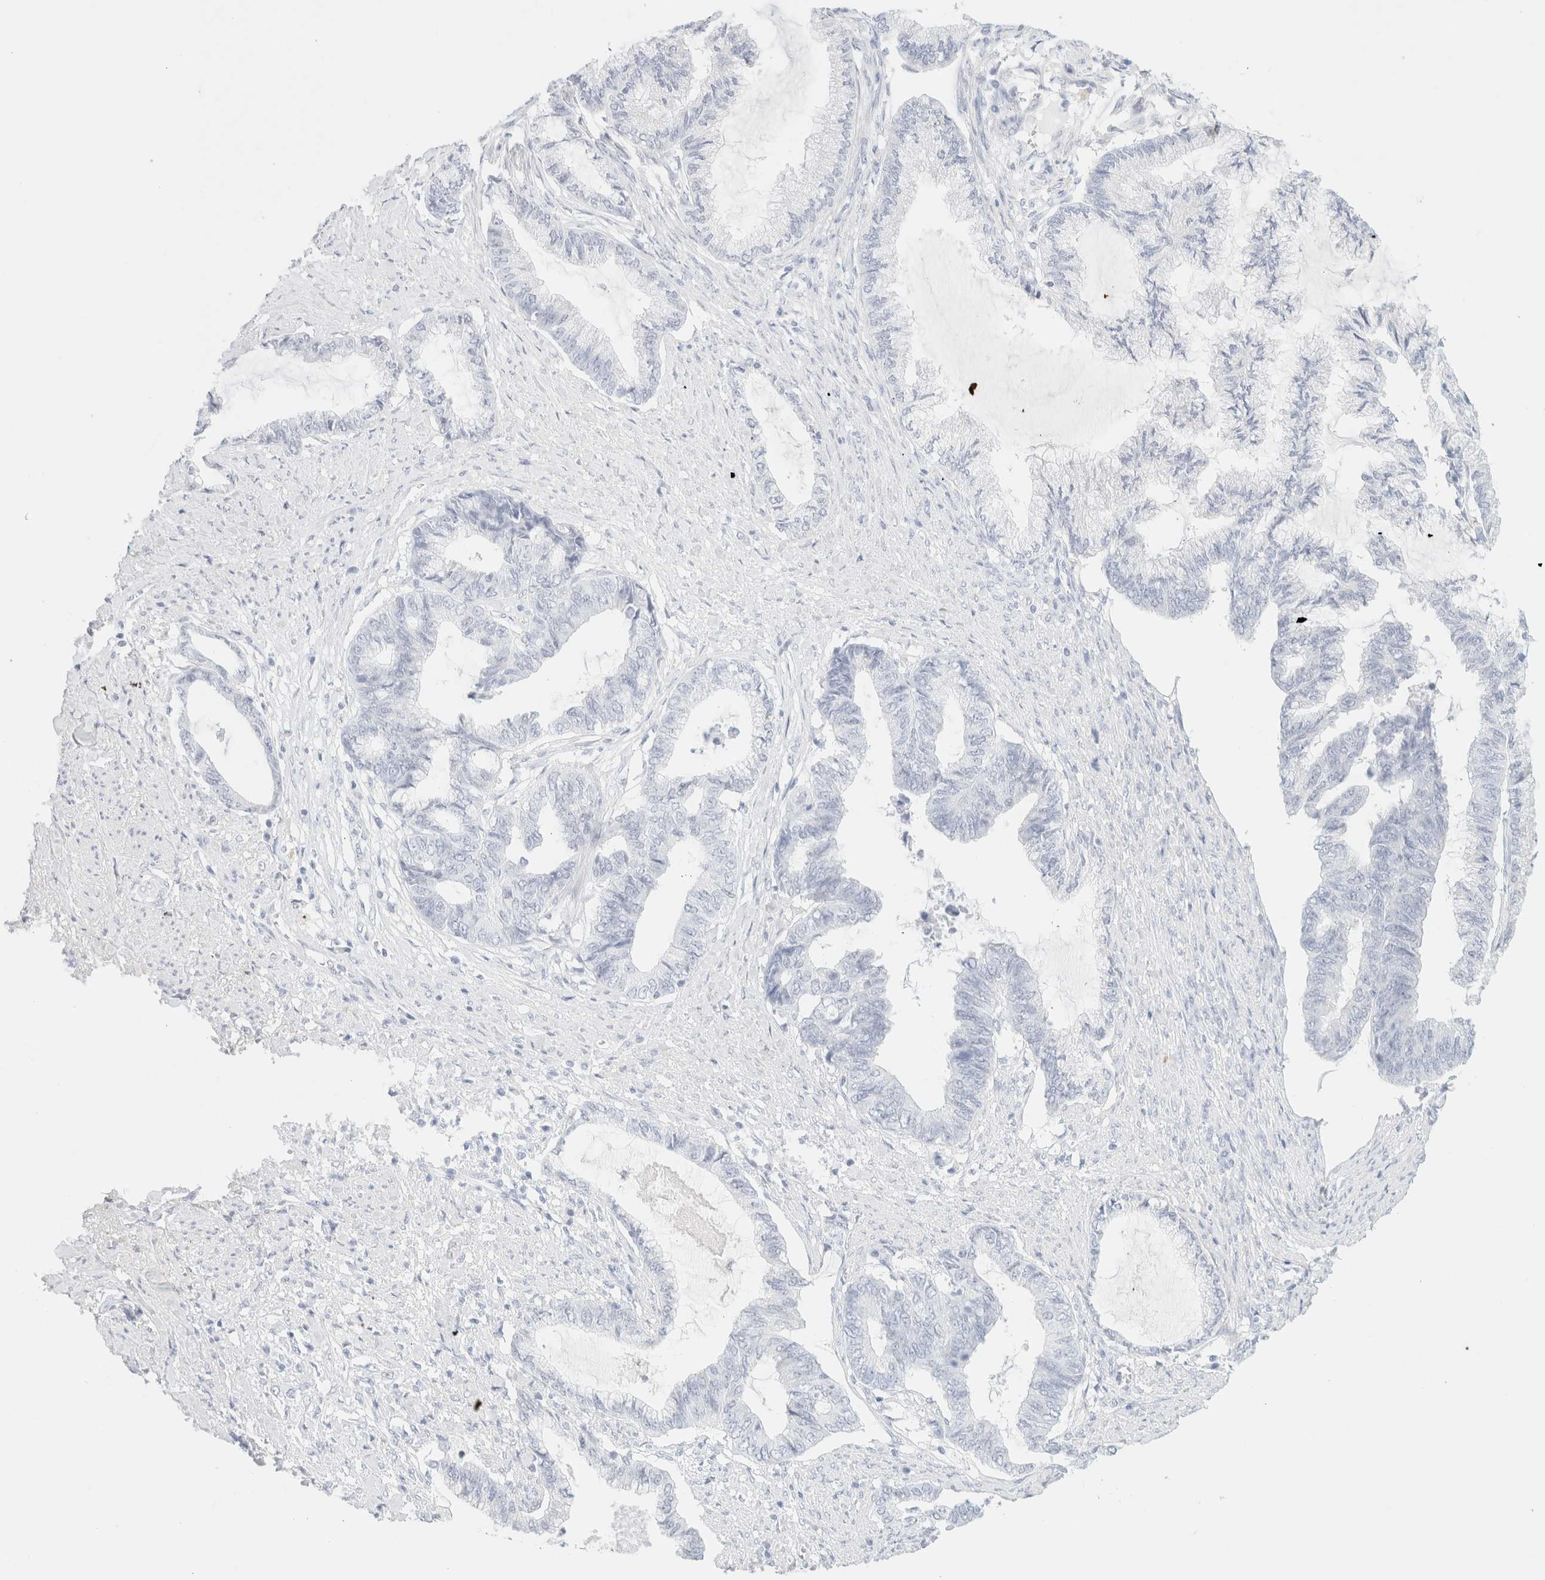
{"staining": {"intensity": "negative", "quantity": "none", "location": "none"}, "tissue": "endometrial cancer", "cell_type": "Tumor cells", "image_type": "cancer", "snomed": [{"axis": "morphology", "description": "Adenocarcinoma, NOS"}, {"axis": "topography", "description": "Endometrium"}], "caption": "Protein analysis of endometrial cancer displays no significant expression in tumor cells.", "gene": "KRT15", "patient": {"sex": "female", "age": 86}}